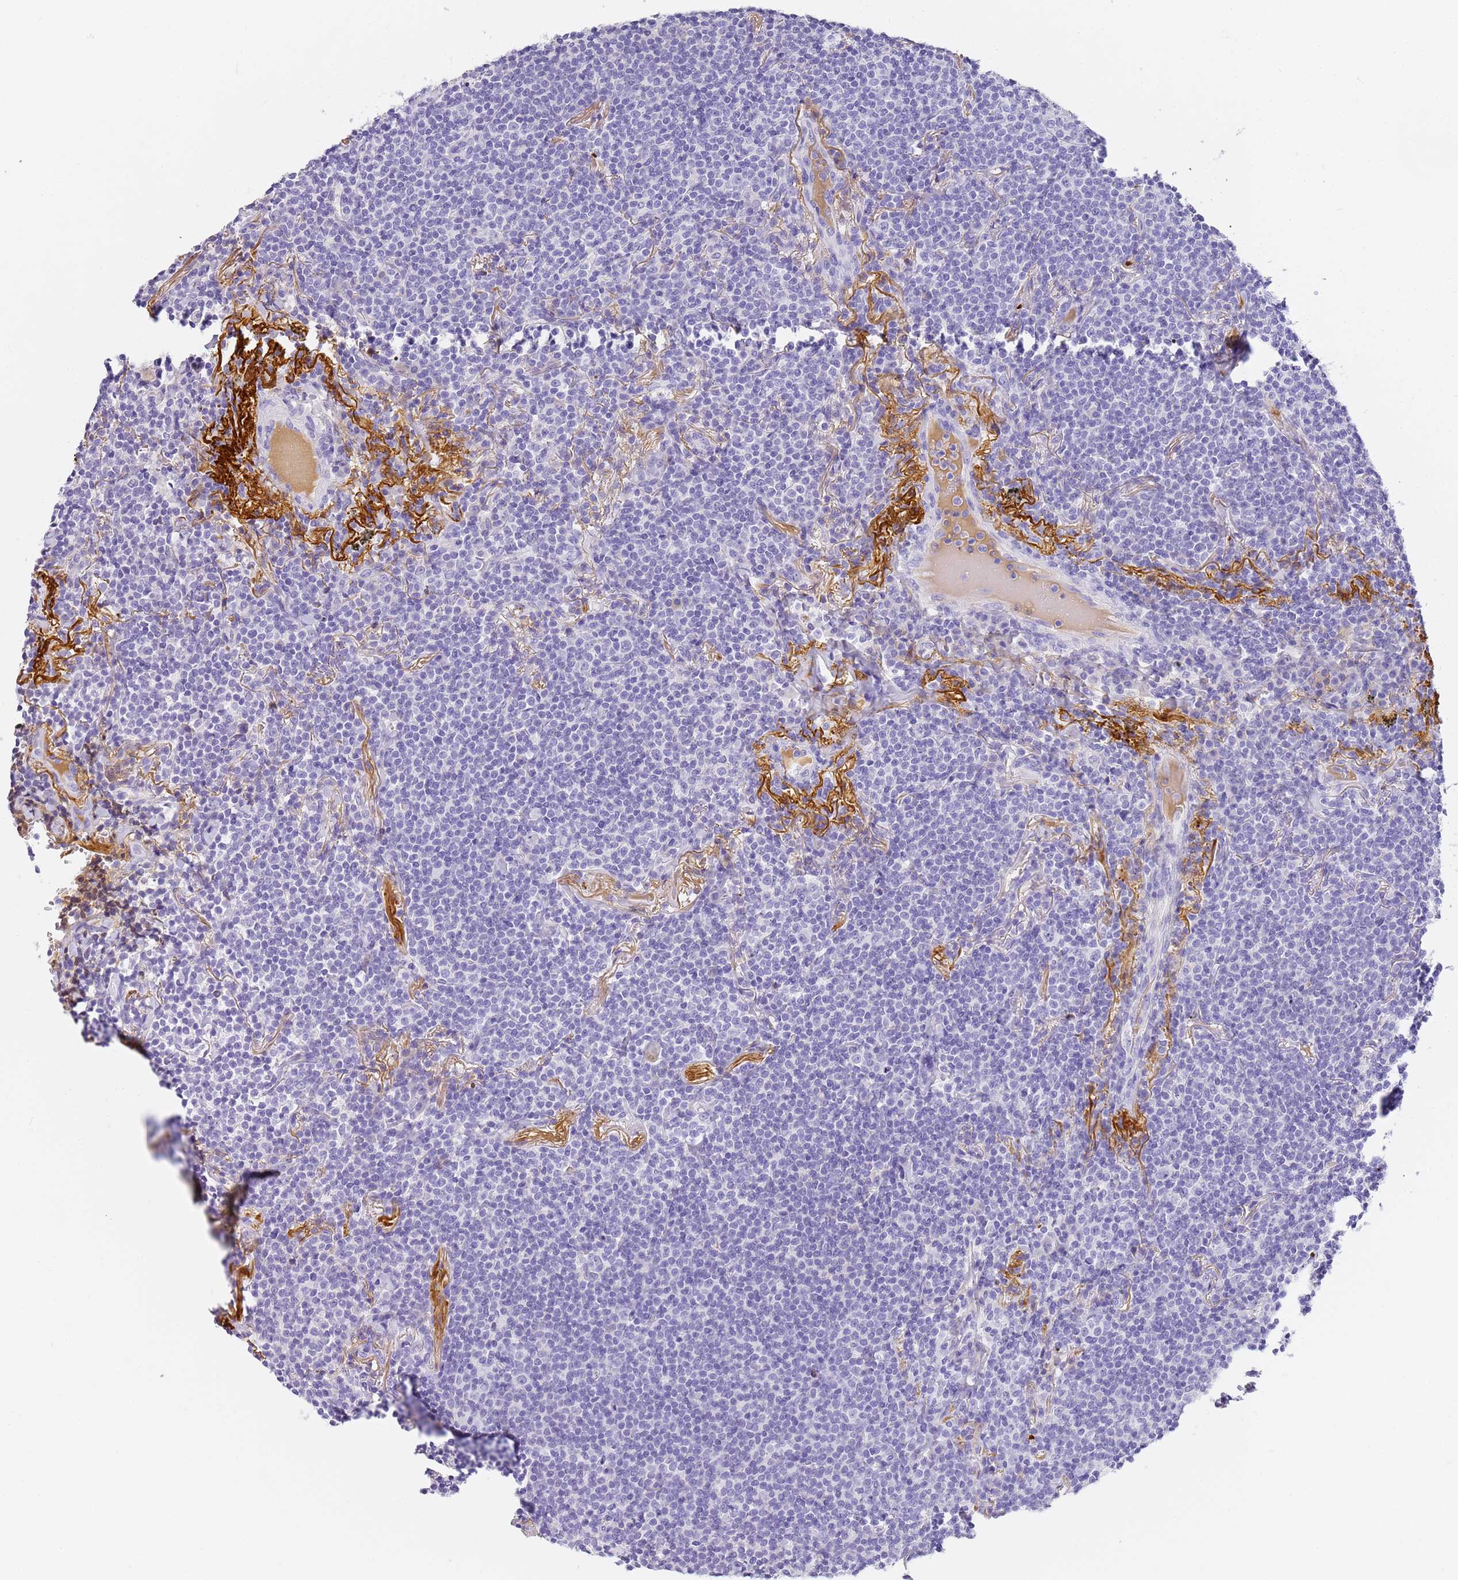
{"staining": {"intensity": "negative", "quantity": "none", "location": "none"}, "tissue": "lymphoma", "cell_type": "Tumor cells", "image_type": "cancer", "snomed": [{"axis": "morphology", "description": "Malignant lymphoma, non-Hodgkin's type, Low grade"}, {"axis": "topography", "description": "Lung"}], "caption": "An IHC micrograph of lymphoma is shown. There is no staining in tumor cells of lymphoma. (Brightfield microscopy of DAB immunohistochemistry at high magnification).", "gene": "CFHR2", "patient": {"sex": "female", "age": 71}}